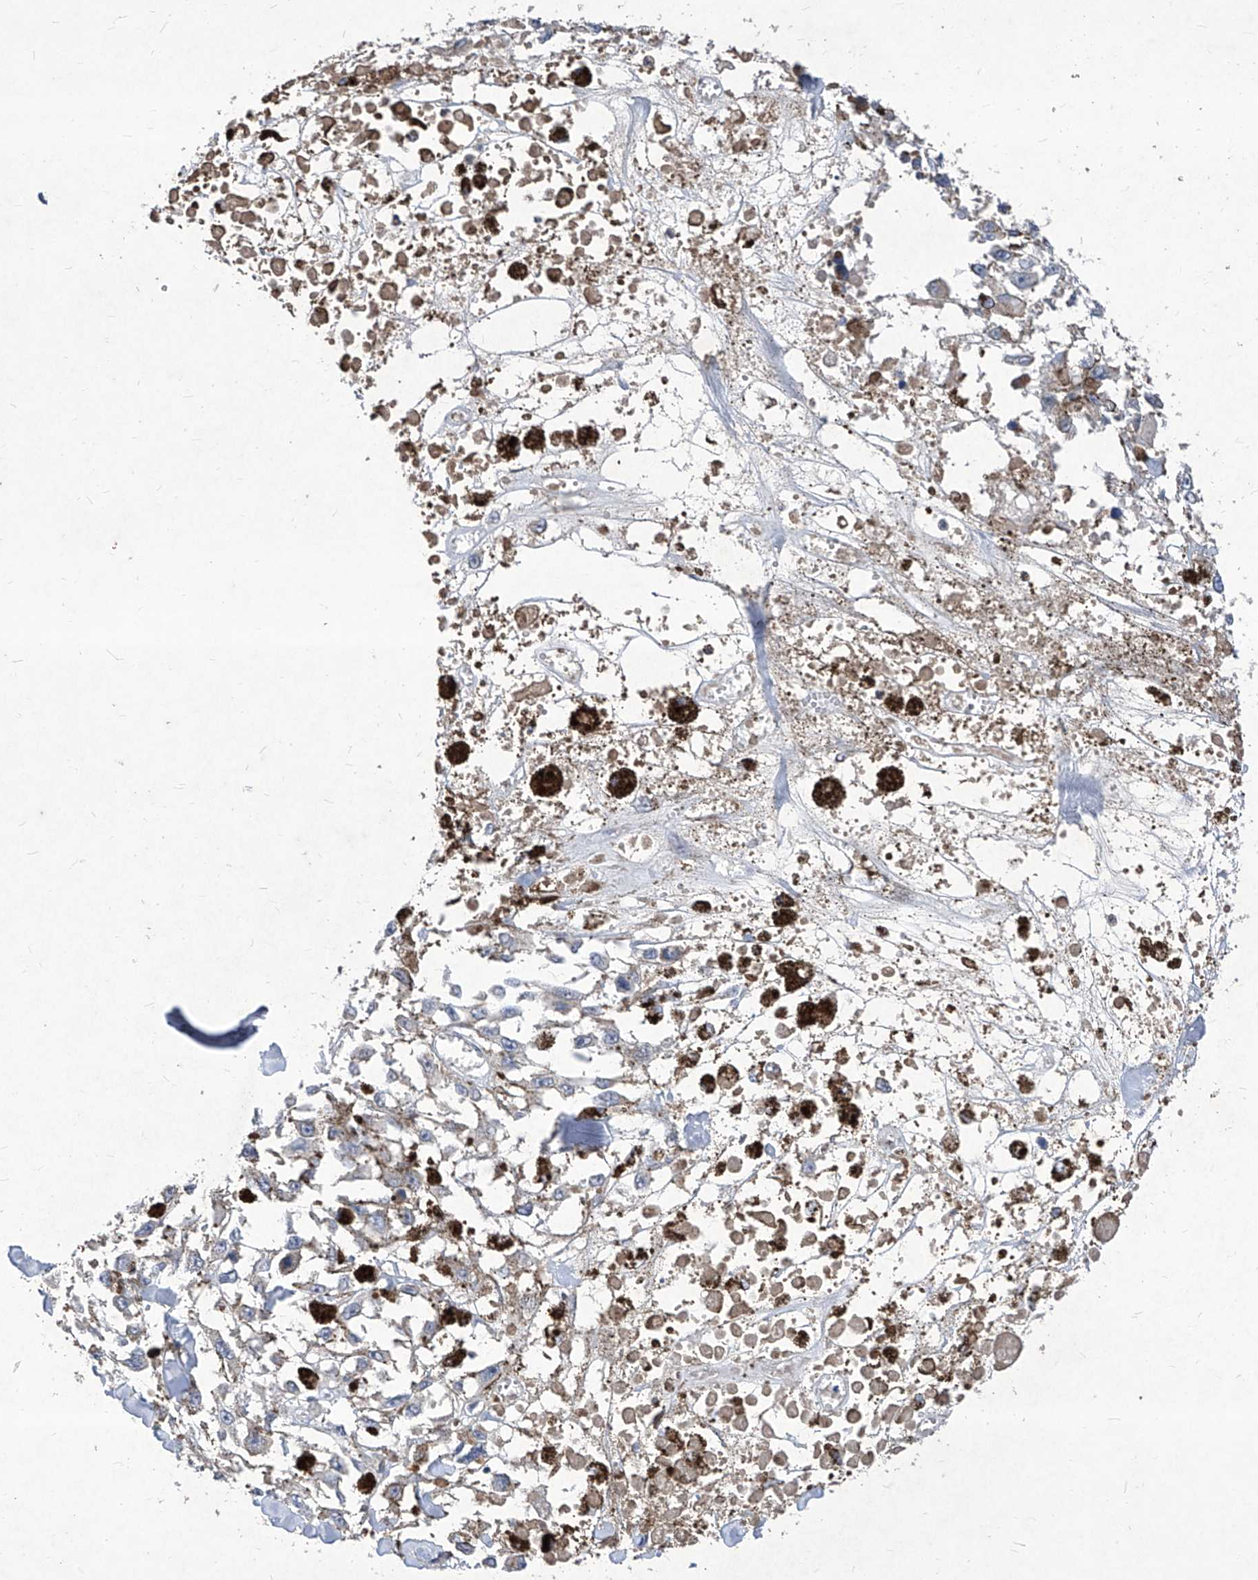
{"staining": {"intensity": "negative", "quantity": "none", "location": "none"}, "tissue": "melanoma", "cell_type": "Tumor cells", "image_type": "cancer", "snomed": [{"axis": "morphology", "description": "Malignant melanoma, Metastatic site"}, {"axis": "topography", "description": "Lymph node"}], "caption": "Melanoma was stained to show a protein in brown. There is no significant expression in tumor cells. Nuclei are stained in blue.", "gene": "SYNGR1", "patient": {"sex": "male", "age": 59}}